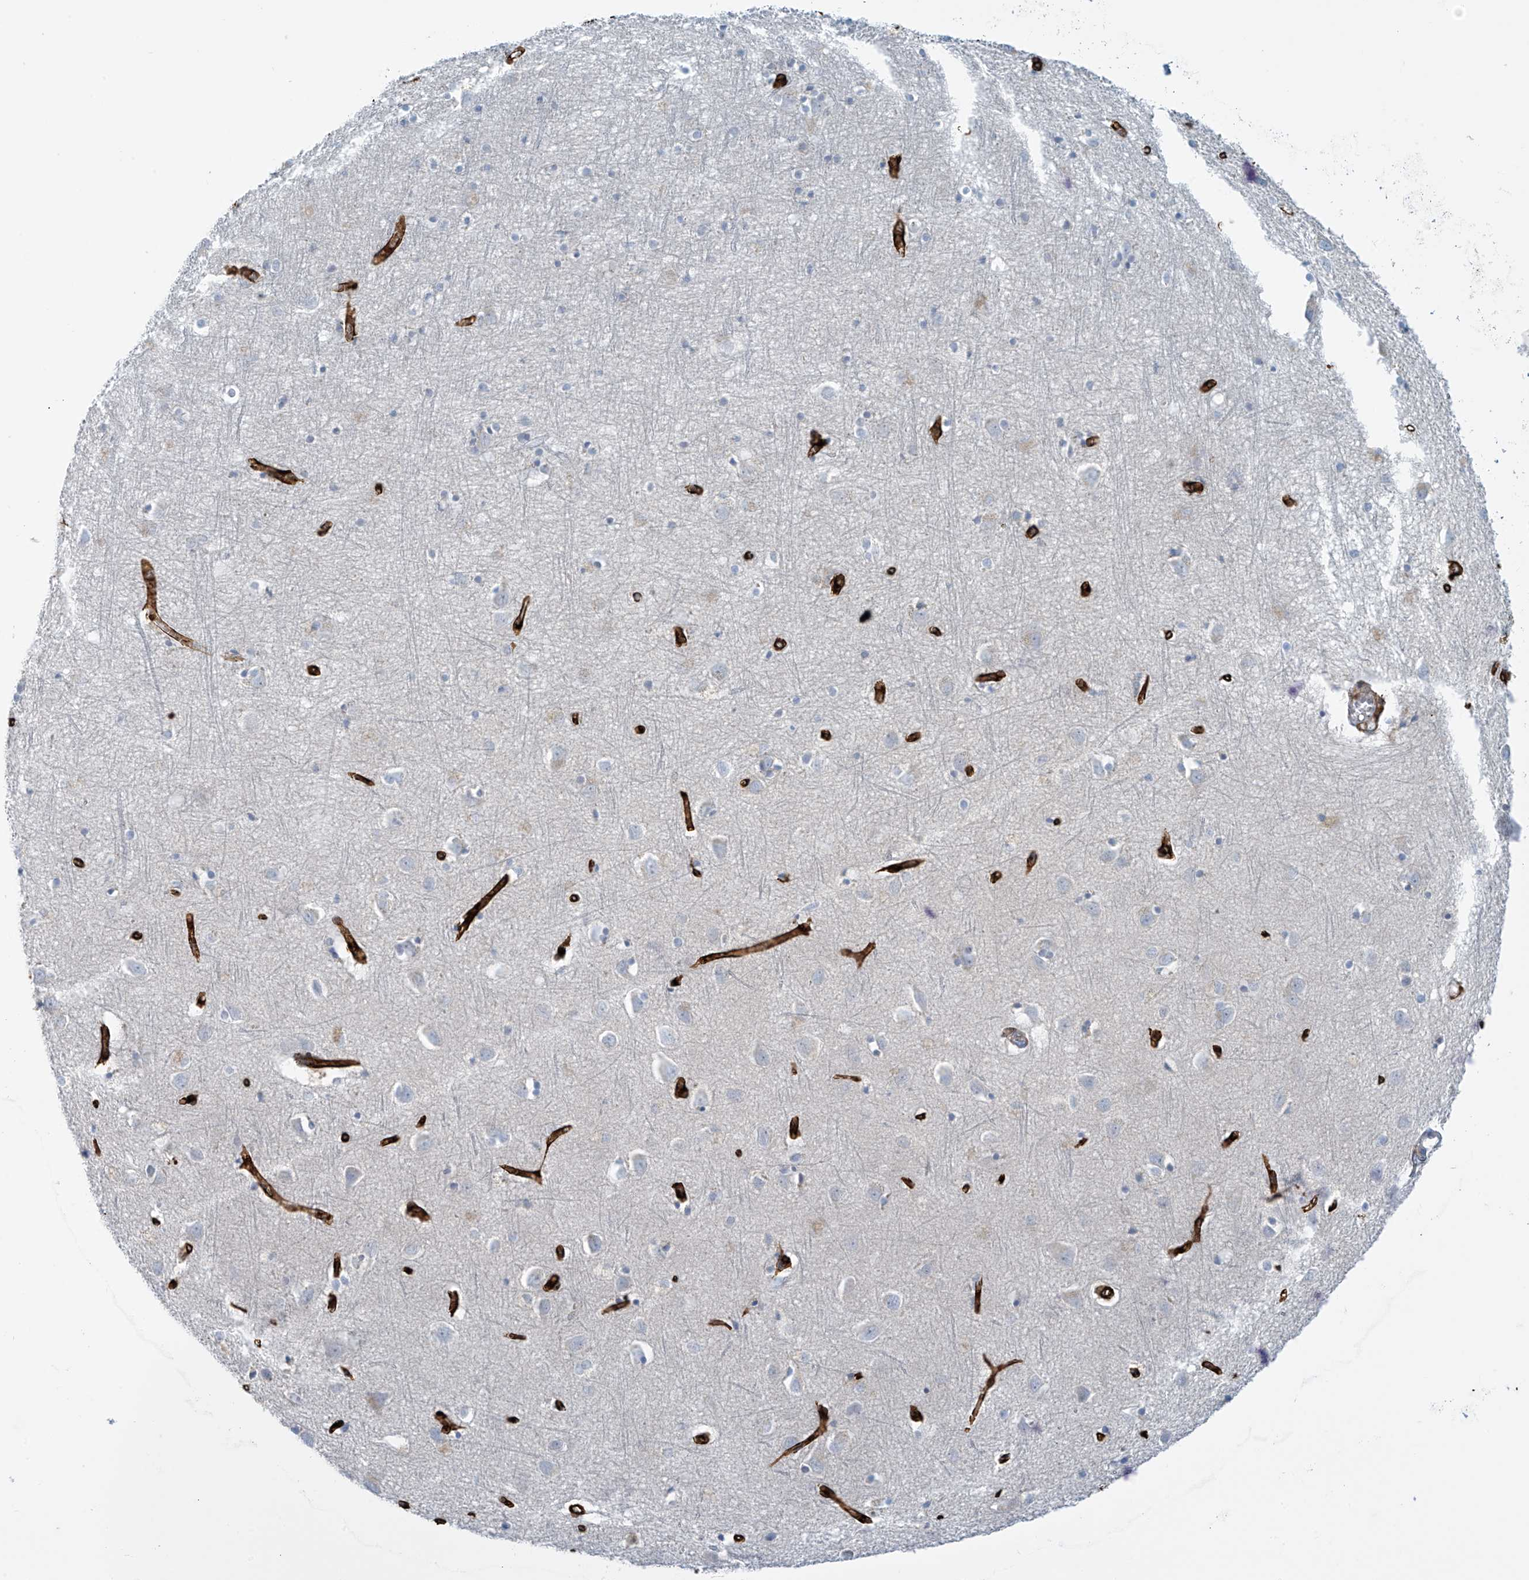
{"staining": {"intensity": "strong", "quantity": ">75%", "location": "cytoplasmic/membranous"}, "tissue": "cerebral cortex", "cell_type": "Endothelial cells", "image_type": "normal", "snomed": [{"axis": "morphology", "description": "Normal tissue, NOS"}, {"axis": "topography", "description": "Cerebral cortex"}], "caption": "Protein staining of unremarkable cerebral cortex reveals strong cytoplasmic/membranous expression in approximately >75% of endothelial cells.", "gene": "SLC6A12", "patient": {"sex": "female", "age": 64}}